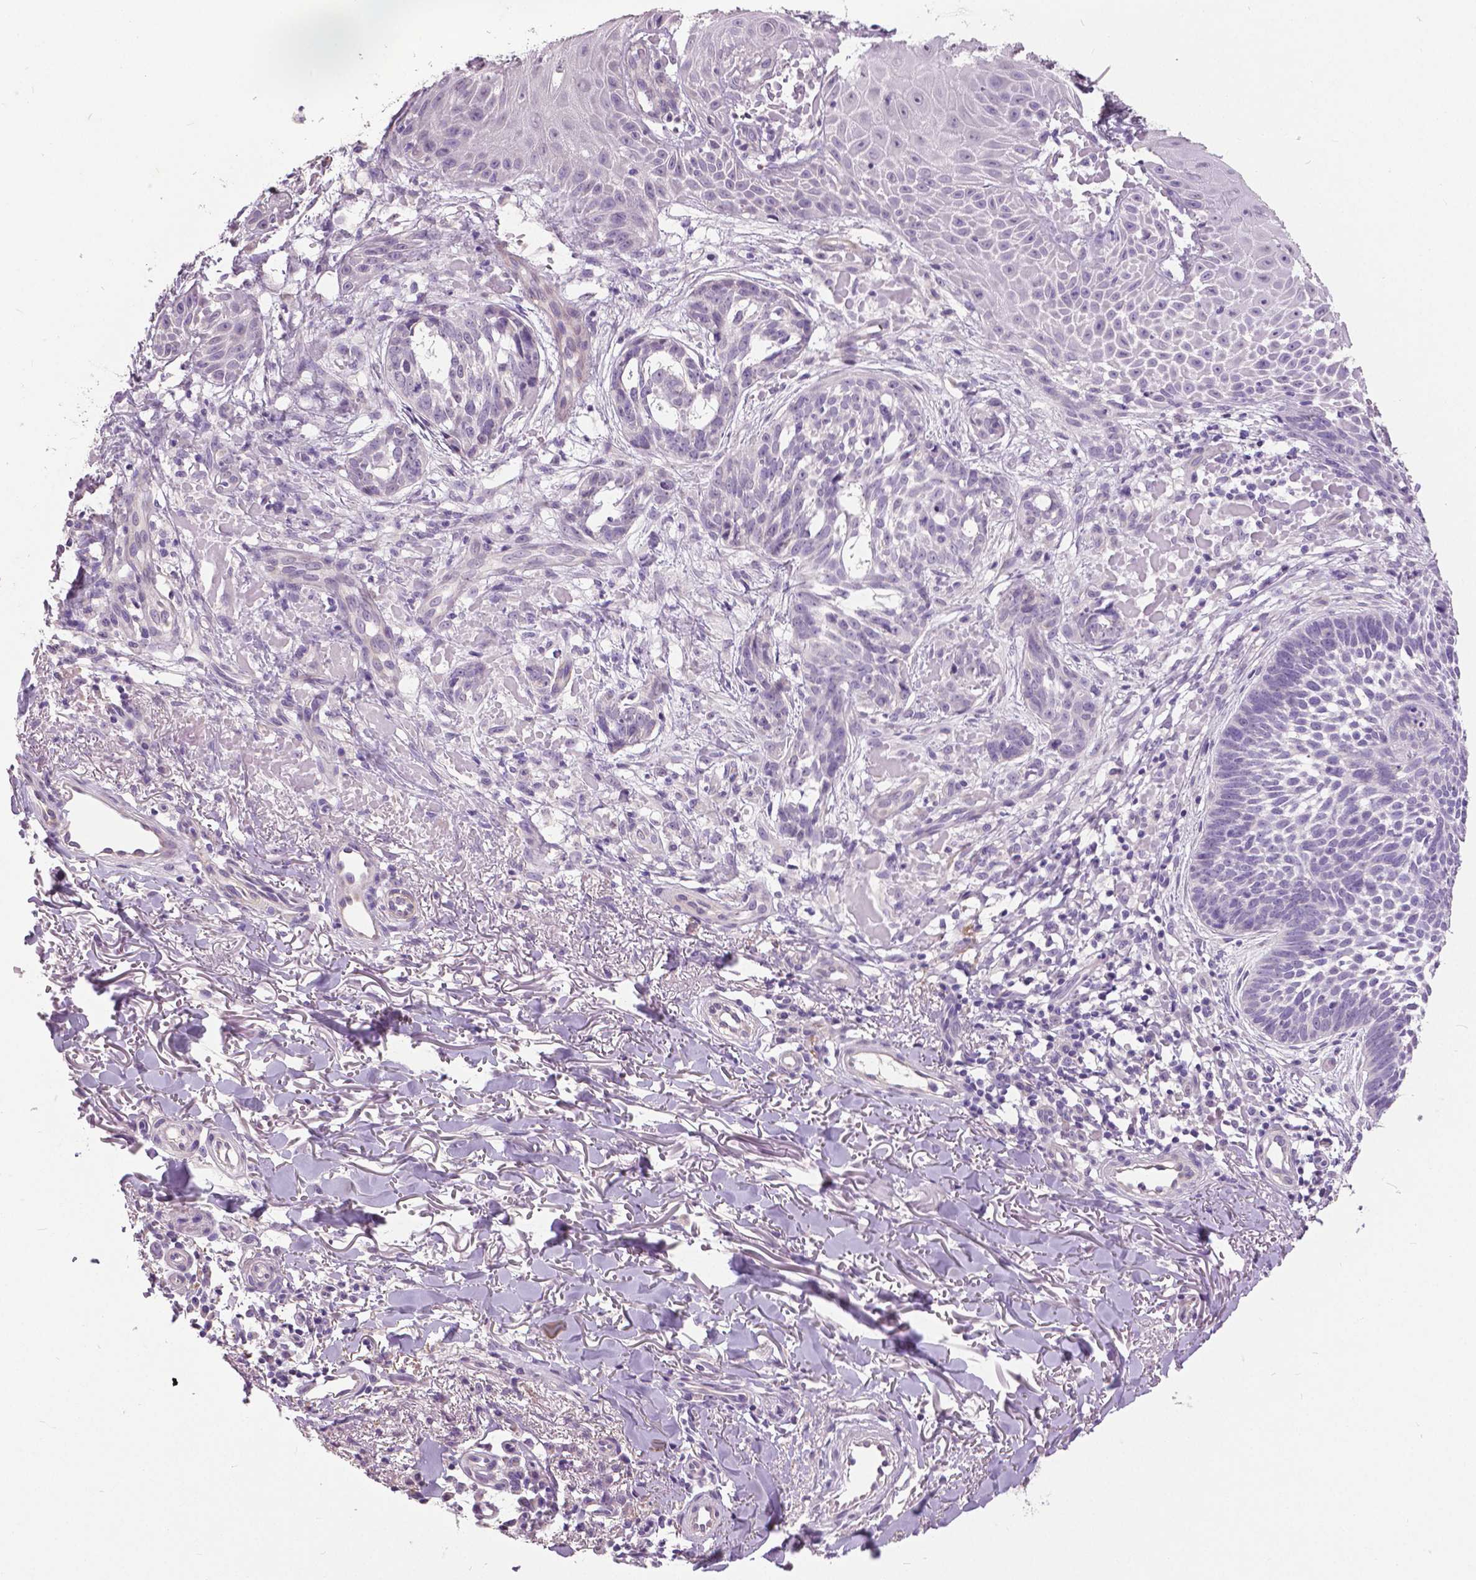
{"staining": {"intensity": "negative", "quantity": "none", "location": "none"}, "tissue": "skin cancer", "cell_type": "Tumor cells", "image_type": "cancer", "snomed": [{"axis": "morphology", "description": "Basal cell carcinoma"}, {"axis": "topography", "description": "Skin"}], "caption": "A micrograph of skin cancer stained for a protein displays no brown staining in tumor cells.", "gene": "FOXA1", "patient": {"sex": "male", "age": 88}}